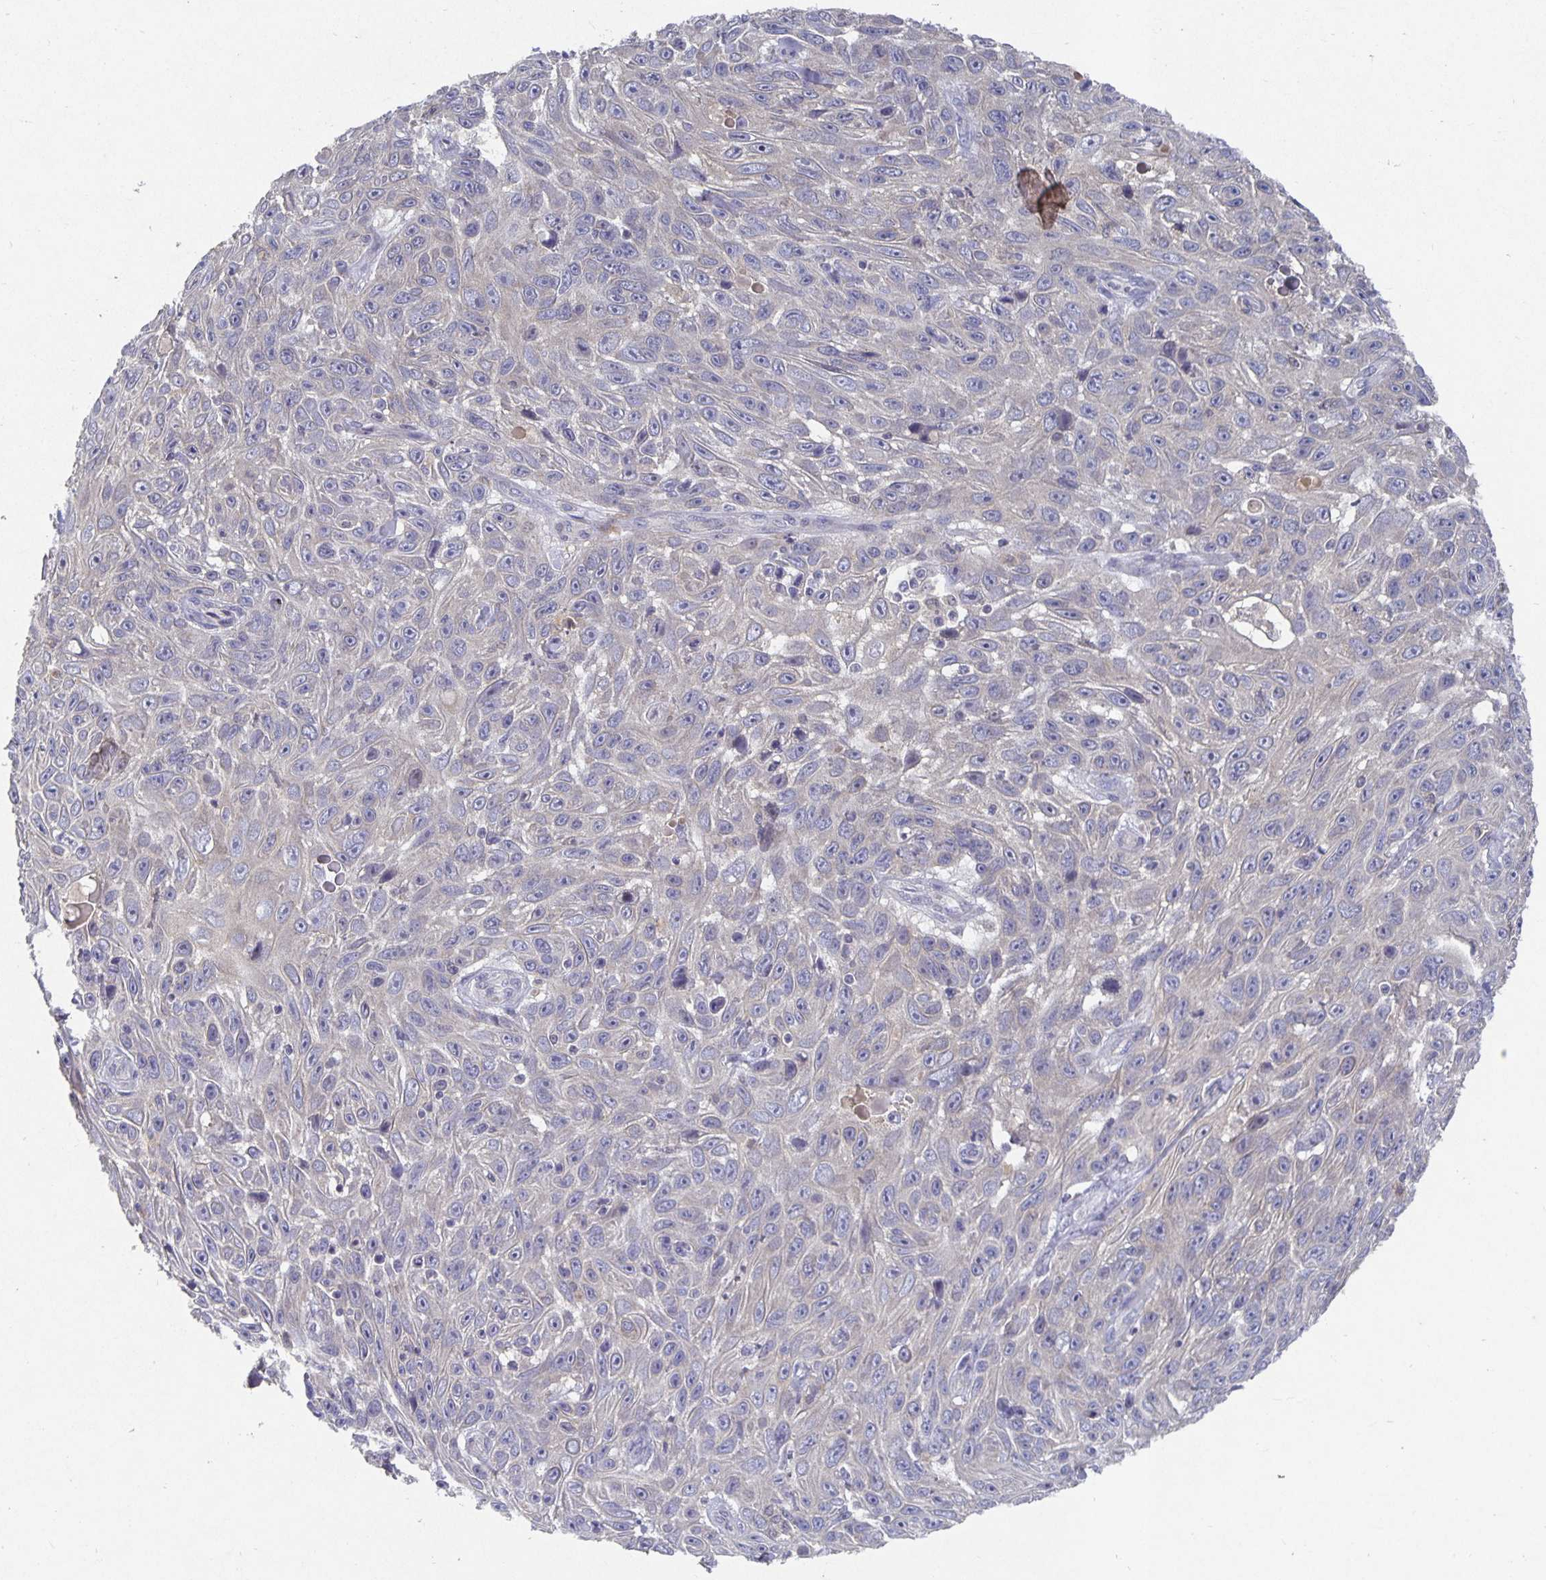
{"staining": {"intensity": "negative", "quantity": "none", "location": "none"}, "tissue": "skin cancer", "cell_type": "Tumor cells", "image_type": "cancer", "snomed": [{"axis": "morphology", "description": "Squamous cell carcinoma, NOS"}, {"axis": "topography", "description": "Skin"}], "caption": "The image displays no staining of tumor cells in skin squamous cell carcinoma.", "gene": "HEPN1", "patient": {"sex": "male", "age": 82}}